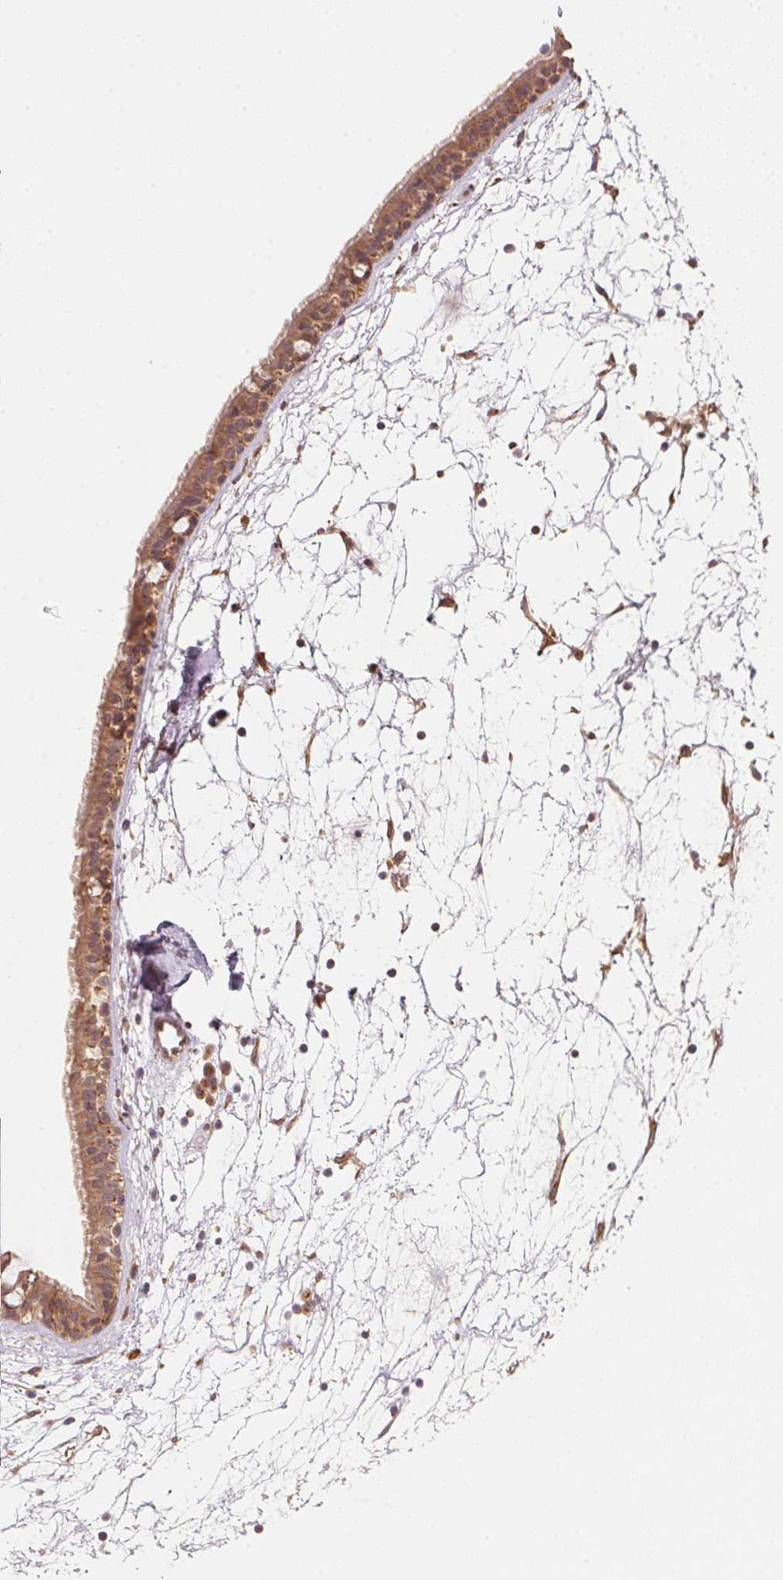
{"staining": {"intensity": "moderate", "quantity": ">75%", "location": "cytoplasmic/membranous"}, "tissue": "nasopharynx", "cell_type": "Respiratory epithelial cells", "image_type": "normal", "snomed": [{"axis": "morphology", "description": "Normal tissue, NOS"}, {"axis": "topography", "description": "Nasopharynx"}], "caption": "An IHC photomicrograph of benign tissue is shown. Protein staining in brown shows moderate cytoplasmic/membranous positivity in nasopharynx within respiratory epithelial cells.", "gene": "TSPAN12", "patient": {"sex": "male", "age": 68}}